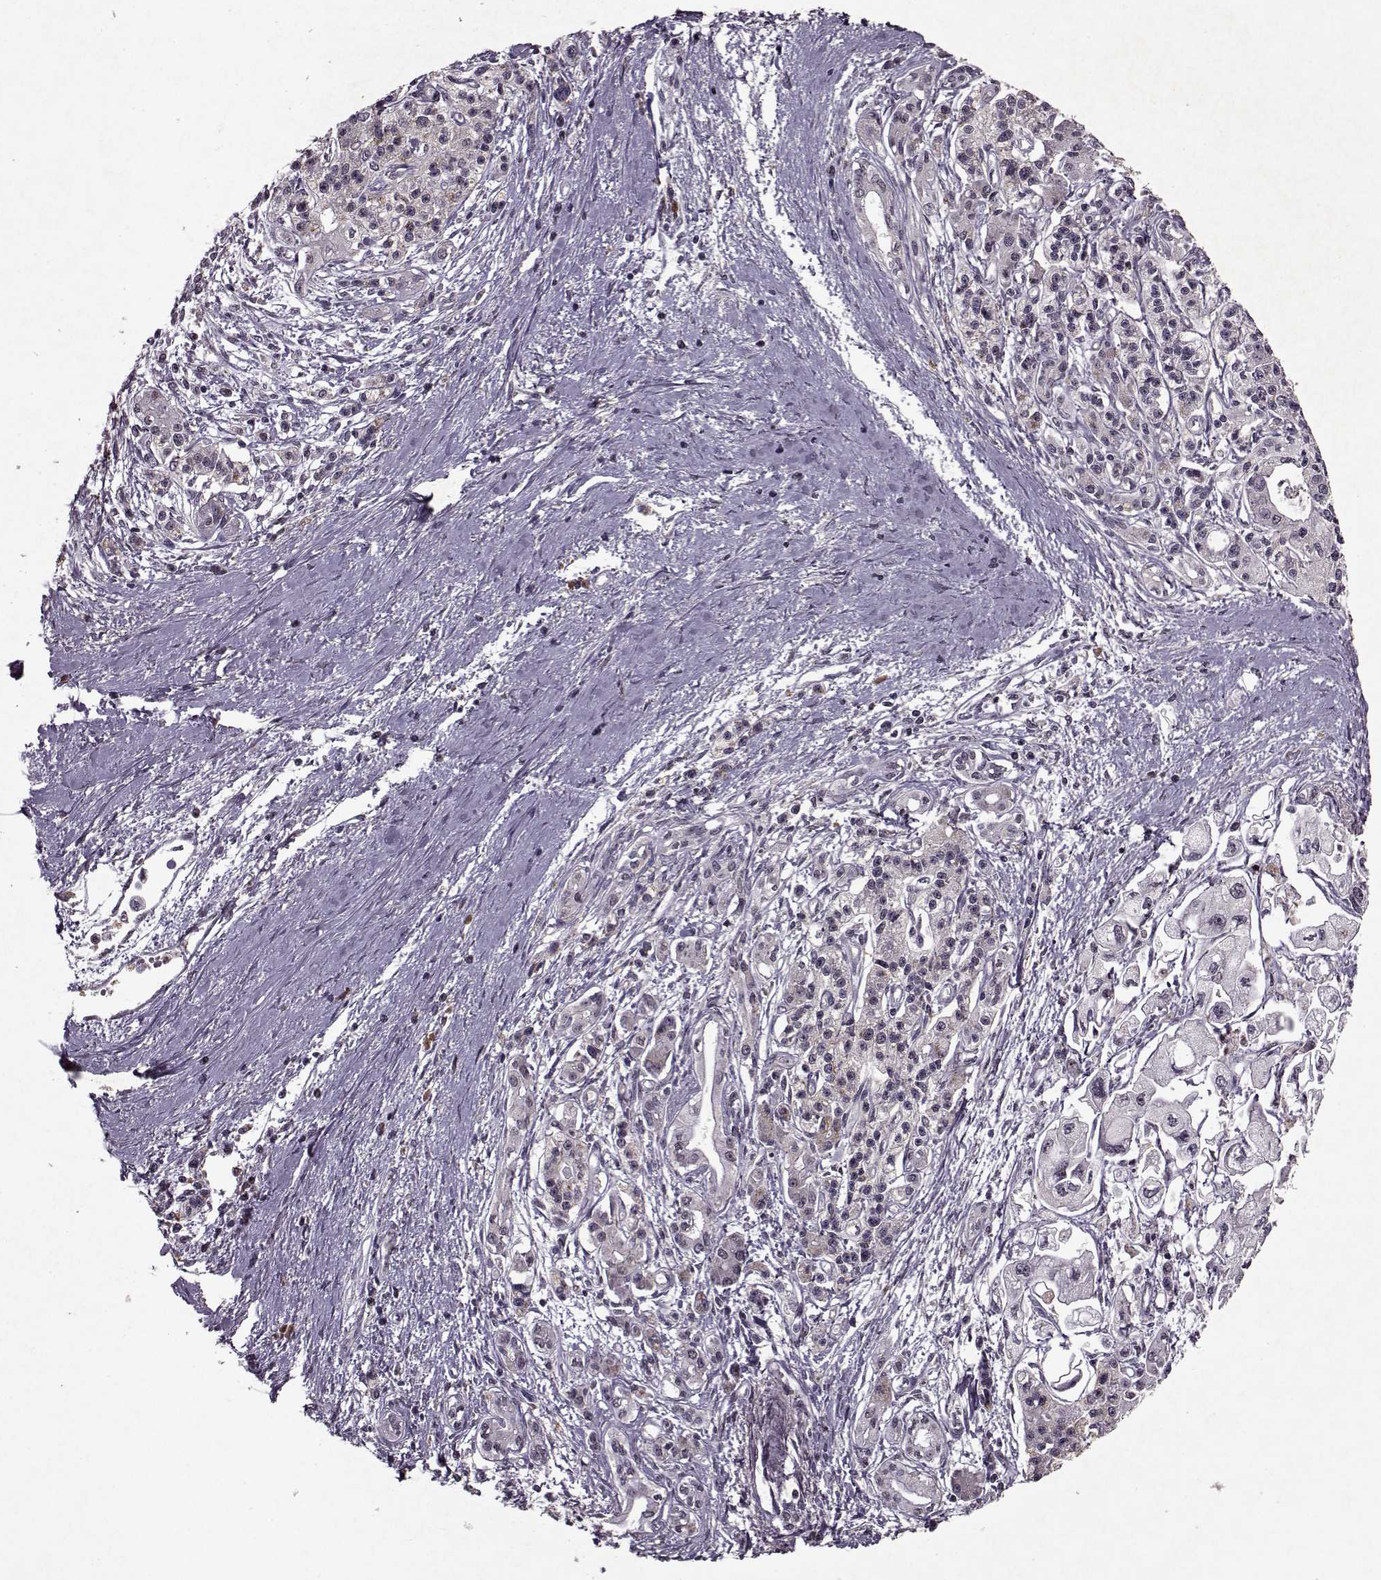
{"staining": {"intensity": "negative", "quantity": ">75%", "location": "nuclear"}, "tissue": "pancreatic cancer", "cell_type": "Tumor cells", "image_type": "cancer", "snomed": [{"axis": "morphology", "description": "Adenocarcinoma, NOS"}, {"axis": "topography", "description": "Pancreas"}], "caption": "Protein analysis of pancreatic adenocarcinoma reveals no significant staining in tumor cells. Brightfield microscopy of immunohistochemistry stained with DAB (3,3'-diaminobenzidine) (brown) and hematoxylin (blue), captured at high magnification.", "gene": "PSMA7", "patient": {"sex": "male", "age": 70}}